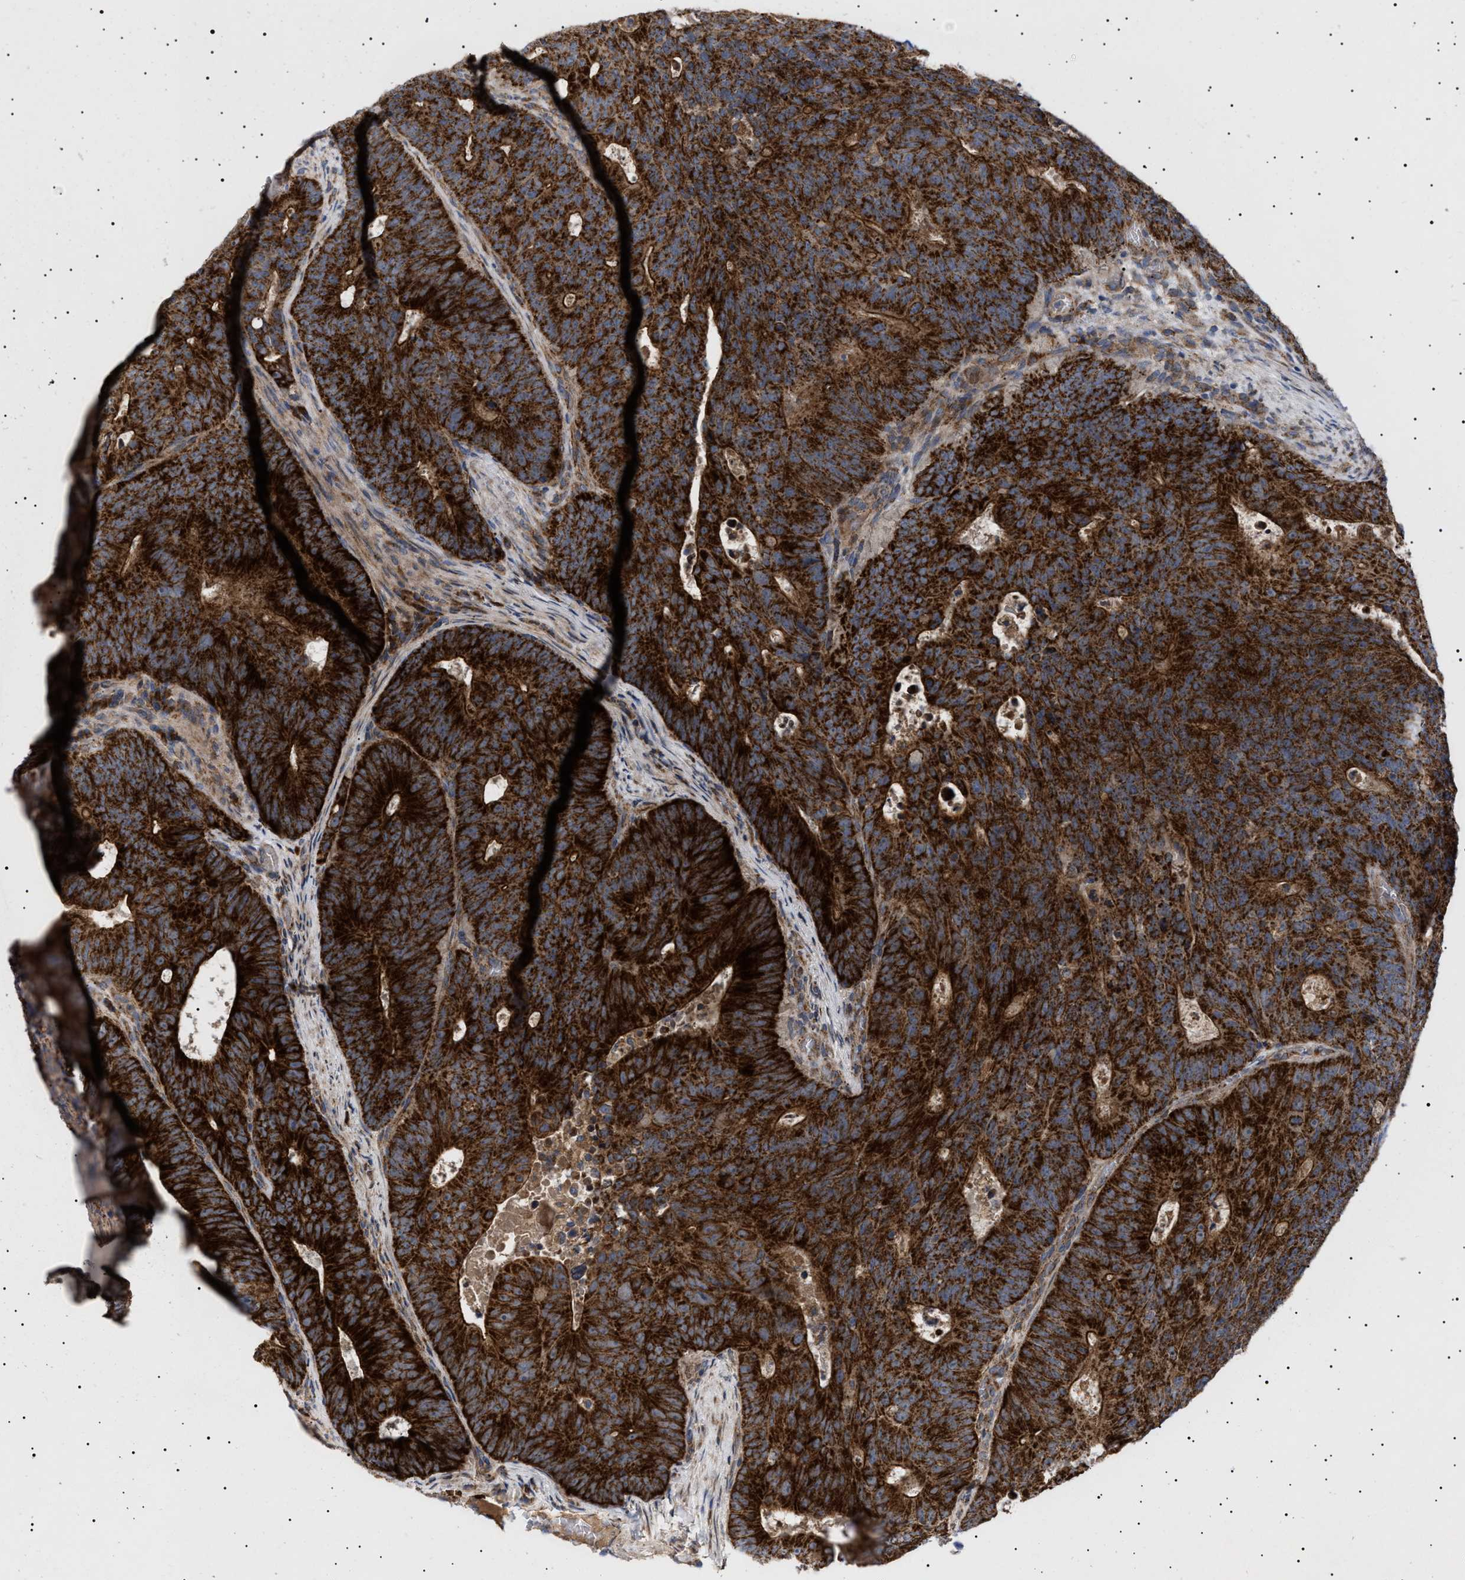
{"staining": {"intensity": "strong", "quantity": ">75%", "location": "cytoplasmic/membranous"}, "tissue": "colorectal cancer", "cell_type": "Tumor cells", "image_type": "cancer", "snomed": [{"axis": "morphology", "description": "Adenocarcinoma, NOS"}, {"axis": "topography", "description": "Colon"}], "caption": "Human adenocarcinoma (colorectal) stained for a protein (brown) displays strong cytoplasmic/membranous positive staining in approximately >75% of tumor cells.", "gene": "MRPL10", "patient": {"sex": "male", "age": 87}}